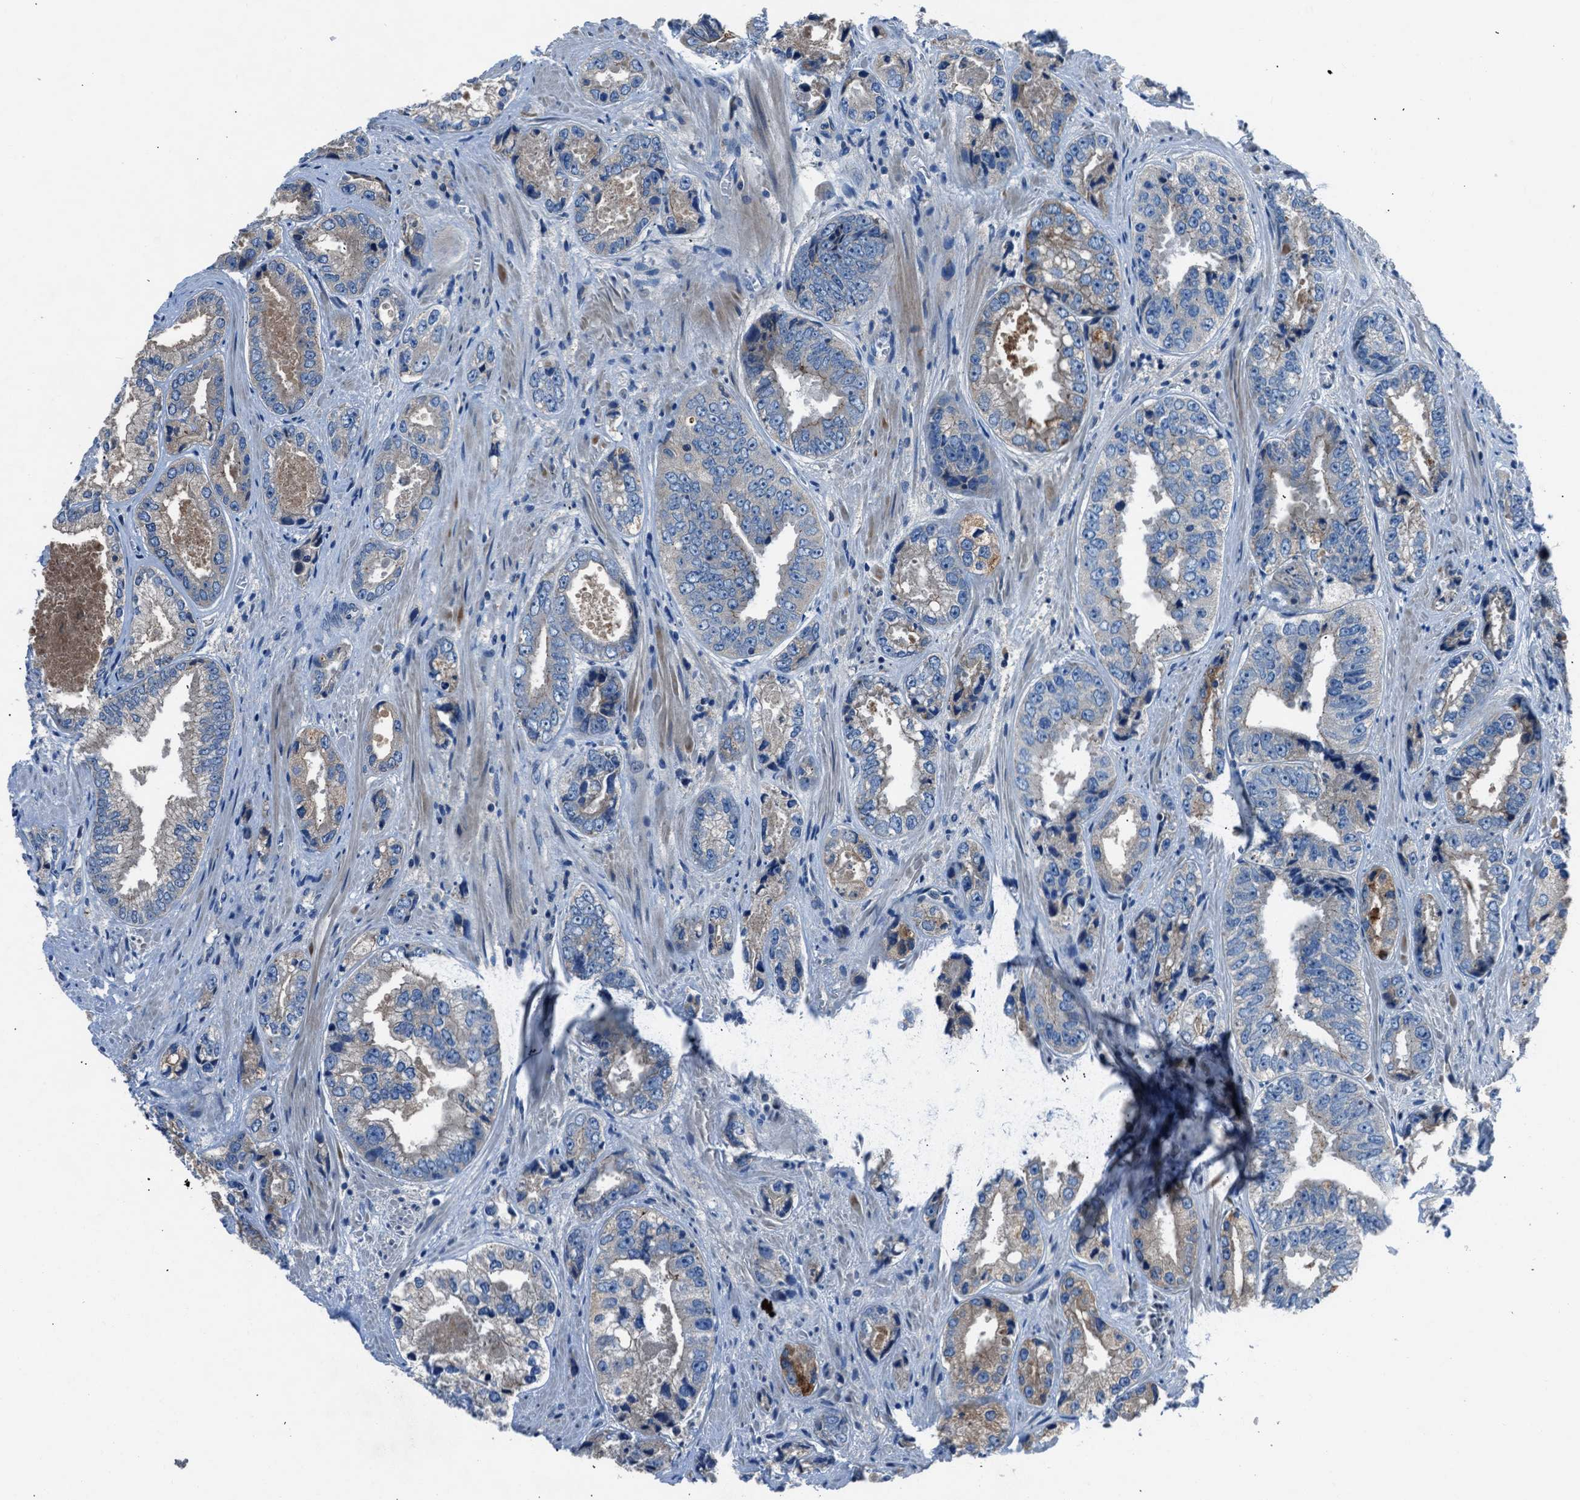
{"staining": {"intensity": "weak", "quantity": "<25%", "location": "cytoplasmic/membranous"}, "tissue": "prostate cancer", "cell_type": "Tumor cells", "image_type": "cancer", "snomed": [{"axis": "morphology", "description": "Adenocarcinoma, High grade"}, {"axis": "topography", "description": "Prostate"}], "caption": "A micrograph of prostate cancer (high-grade adenocarcinoma) stained for a protein demonstrates no brown staining in tumor cells.", "gene": "SLC38A6", "patient": {"sex": "male", "age": 61}}